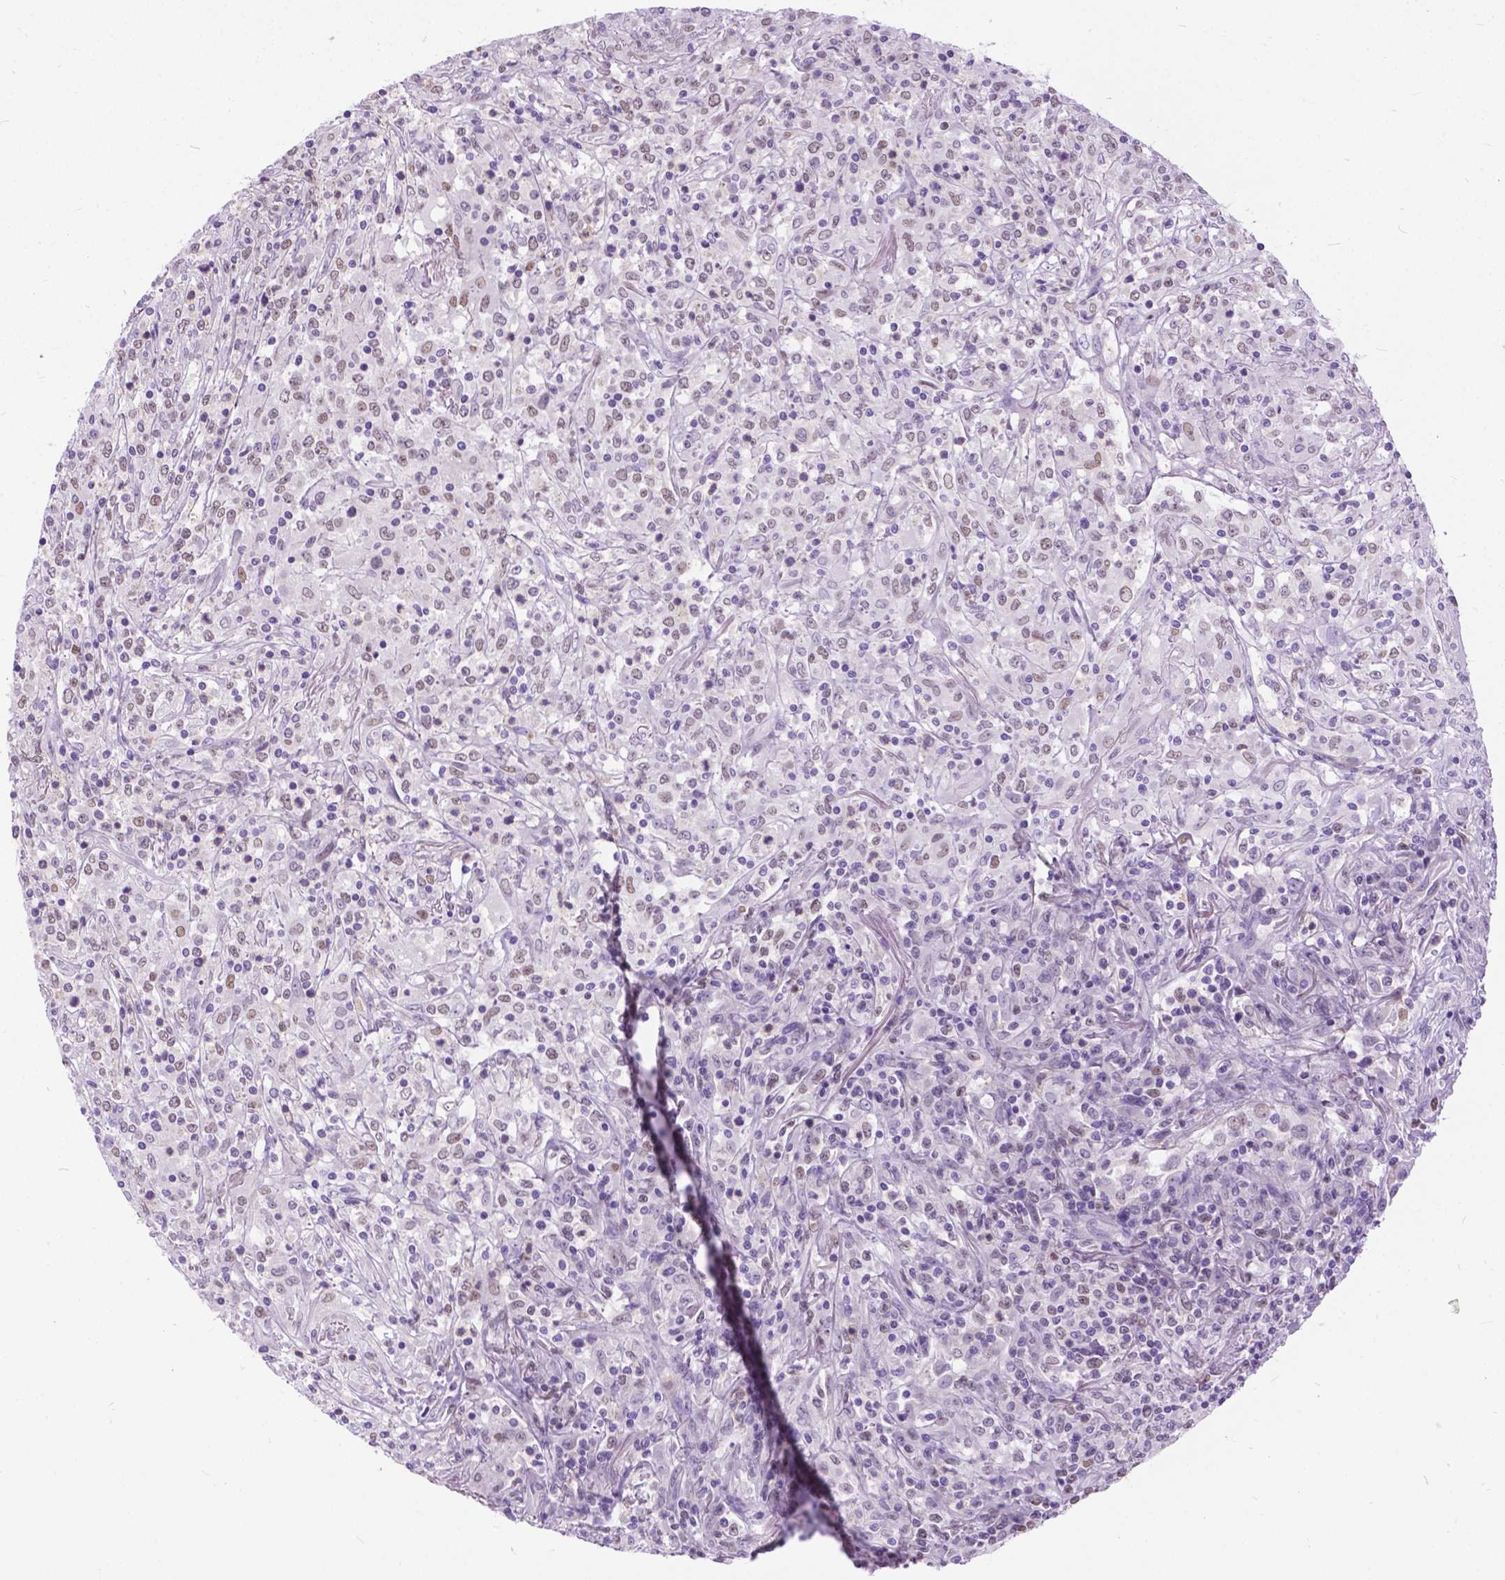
{"staining": {"intensity": "weak", "quantity": ">75%", "location": "nuclear"}, "tissue": "lymphoma", "cell_type": "Tumor cells", "image_type": "cancer", "snomed": [{"axis": "morphology", "description": "Malignant lymphoma, non-Hodgkin's type, High grade"}, {"axis": "topography", "description": "Lung"}], "caption": "Malignant lymphoma, non-Hodgkin's type (high-grade) stained for a protein displays weak nuclear positivity in tumor cells. The protein of interest is stained brown, and the nuclei are stained in blue (DAB IHC with brightfield microscopy, high magnification).", "gene": "APCDD1L", "patient": {"sex": "male", "age": 79}}